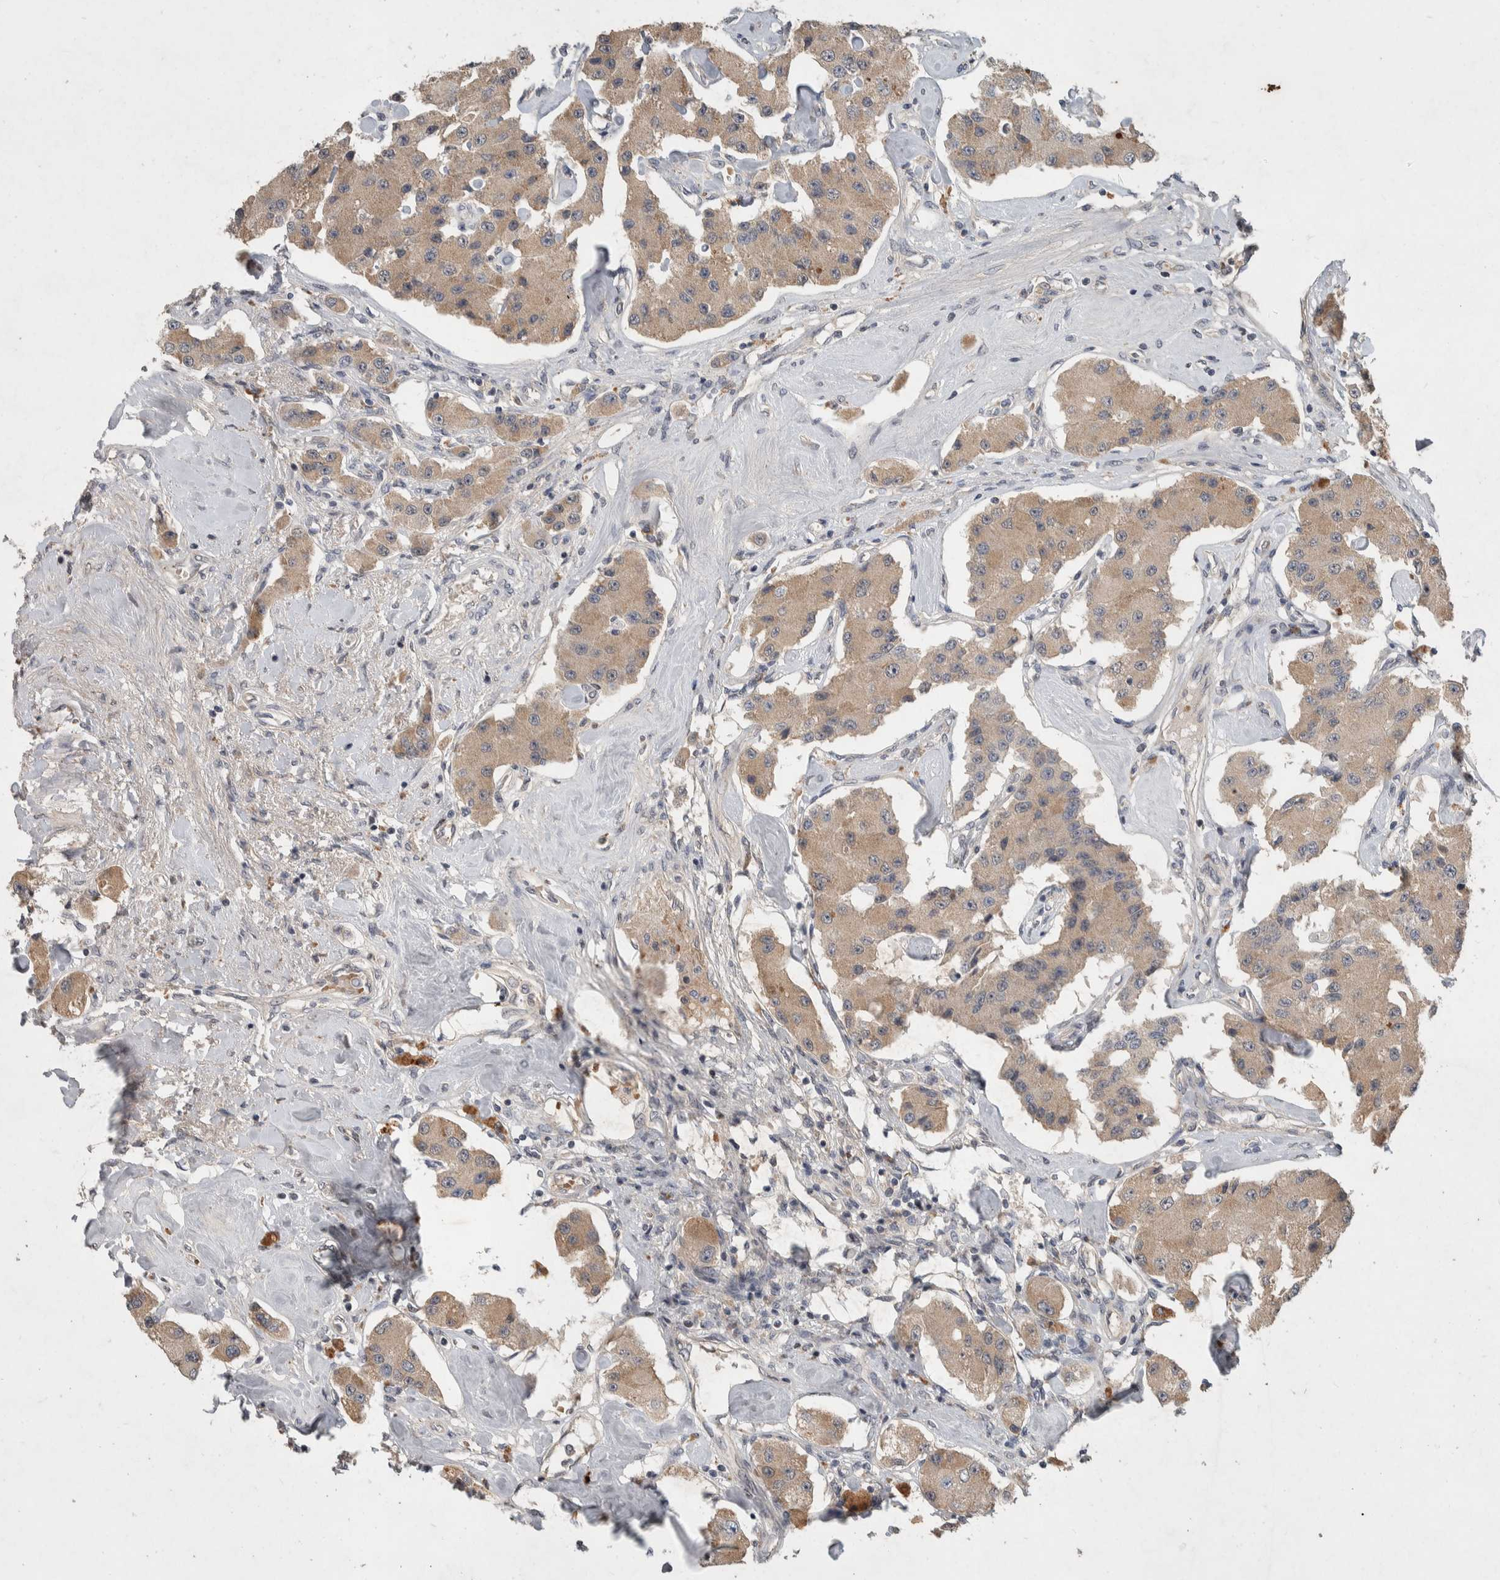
{"staining": {"intensity": "weak", "quantity": ">75%", "location": "cytoplasmic/membranous"}, "tissue": "carcinoid", "cell_type": "Tumor cells", "image_type": "cancer", "snomed": [{"axis": "morphology", "description": "Carcinoid, malignant, NOS"}, {"axis": "topography", "description": "Pancreas"}], "caption": "Protein expression by IHC displays weak cytoplasmic/membranous positivity in about >75% of tumor cells in carcinoid.", "gene": "CHRM3", "patient": {"sex": "male", "age": 41}}